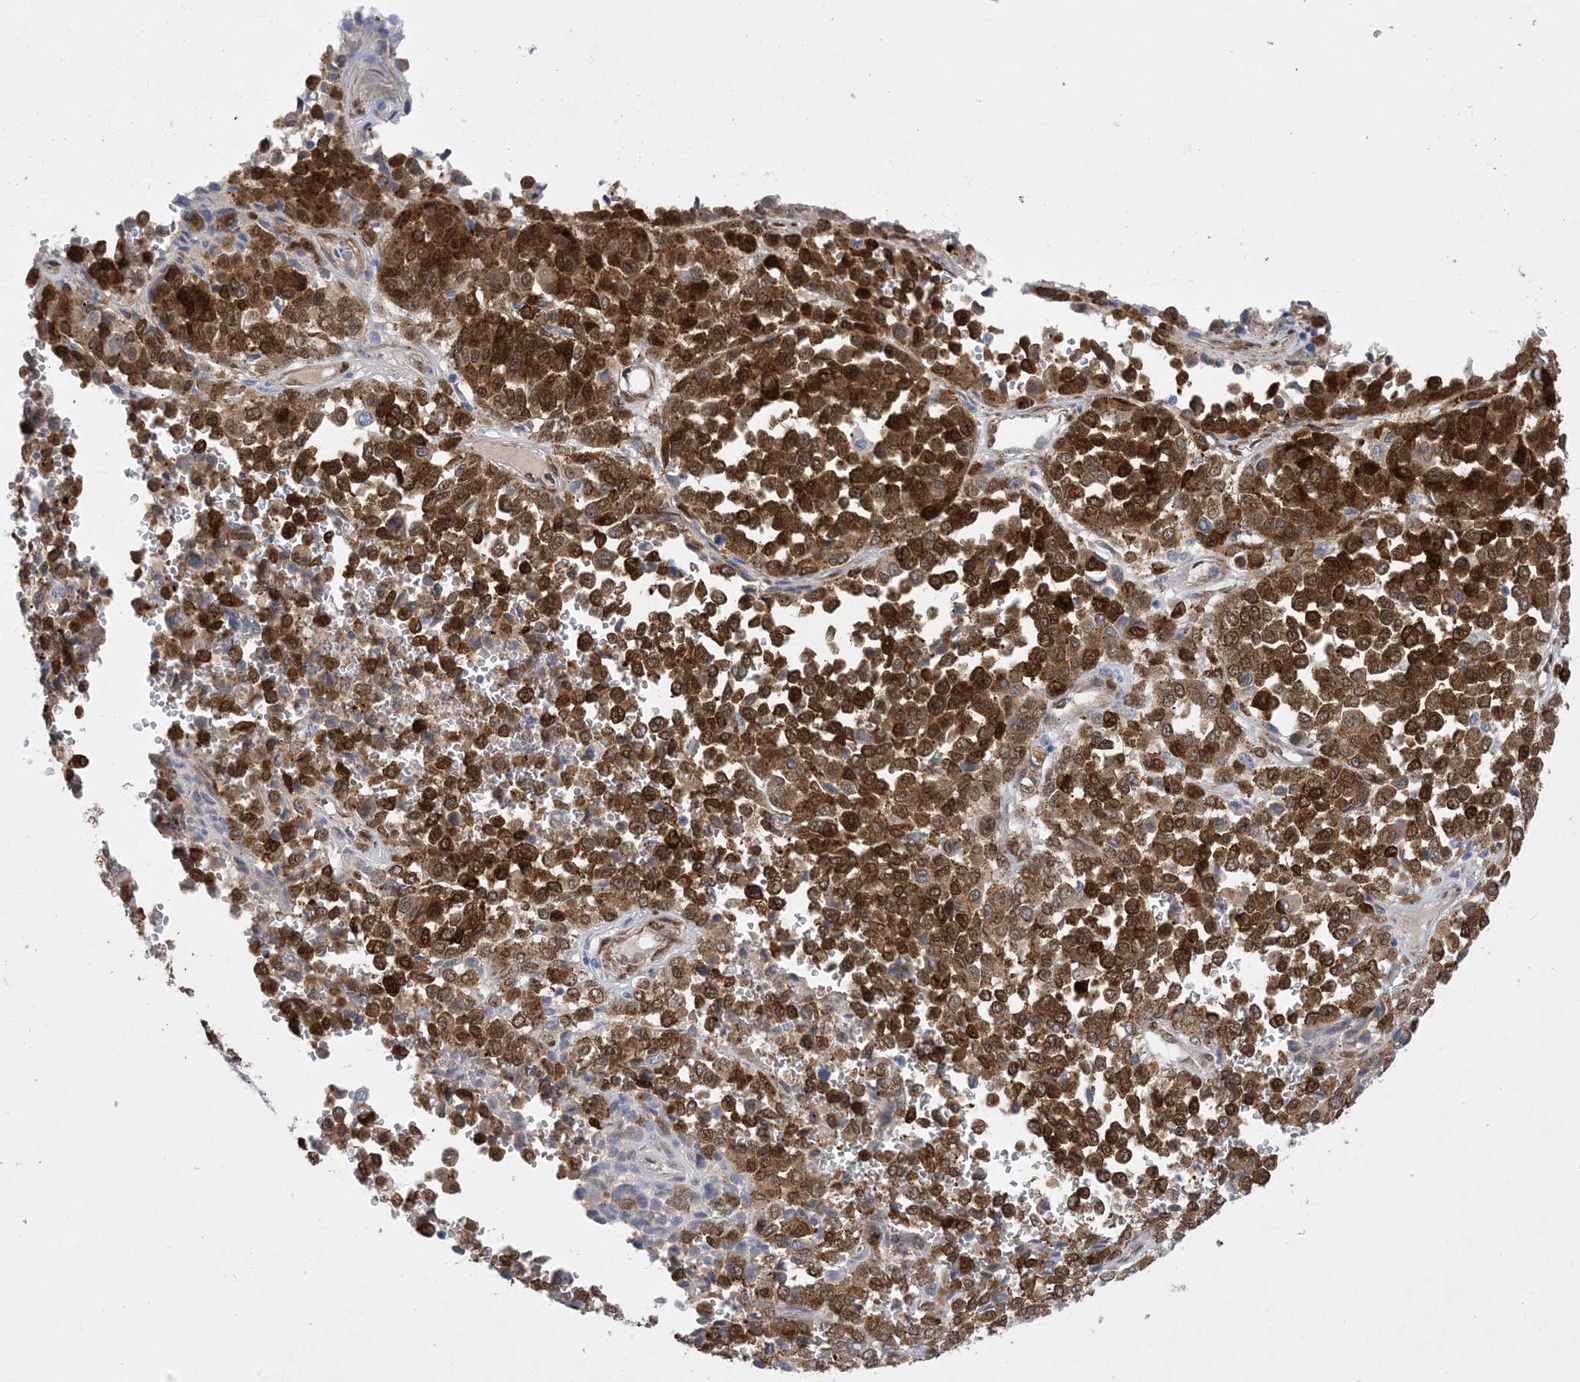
{"staining": {"intensity": "strong", "quantity": ">75%", "location": "cytoplasmic/membranous,nuclear"}, "tissue": "melanoma", "cell_type": "Tumor cells", "image_type": "cancer", "snomed": [{"axis": "morphology", "description": "Malignant melanoma, Metastatic site"}, {"axis": "topography", "description": "Pancreas"}], "caption": "An image of human melanoma stained for a protein demonstrates strong cytoplasmic/membranous and nuclear brown staining in tumor cells.", "gene": "RBMS3", "patient": {"sex": "female", "age": 30}}